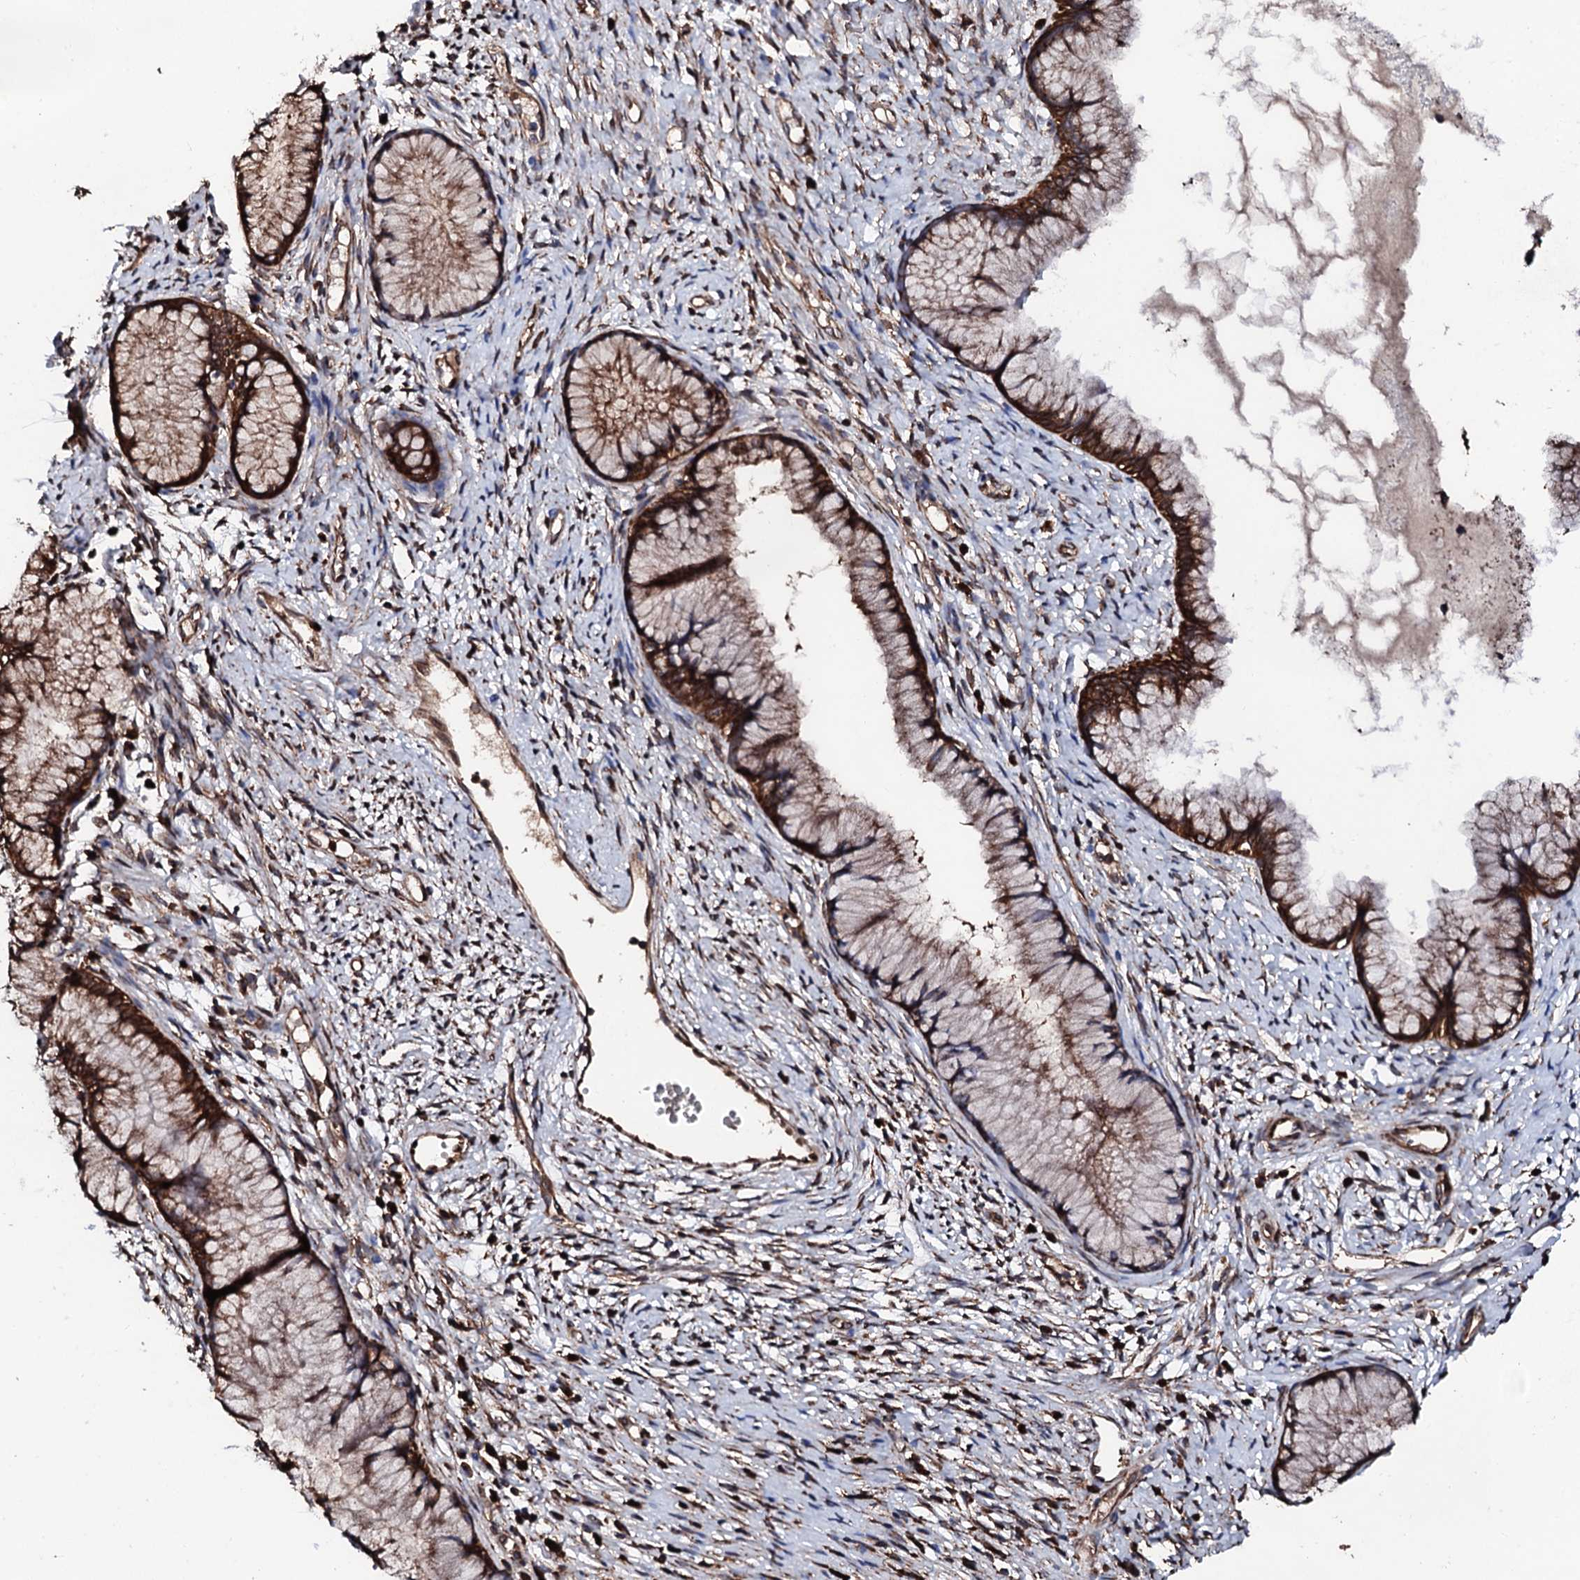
{"staining": {"intensity": "strong", "quantity": ">75%", "location": "cytoplasmic/membranous"}, "tissue": "cervix", "cell_type": "Glandular cells", "image_type": "normal", "snomed": [{"axis": "morphology", "description": "Normal tissue, NOS"}, {"axis": "topography", "description": "Cervix"}], "caption": "A micrograph of human cervix stained for a protein displays strong cytoplasmic/membranous brown staining in glandular cells. (Stains: DAB (3,3'-diaminobenzidine) in brown, nuclei in blue, Microscopy: brightfield microscopy at high magnification).", "gene": "CKAP5", "patient": {"sex": "female", "age": 42}}